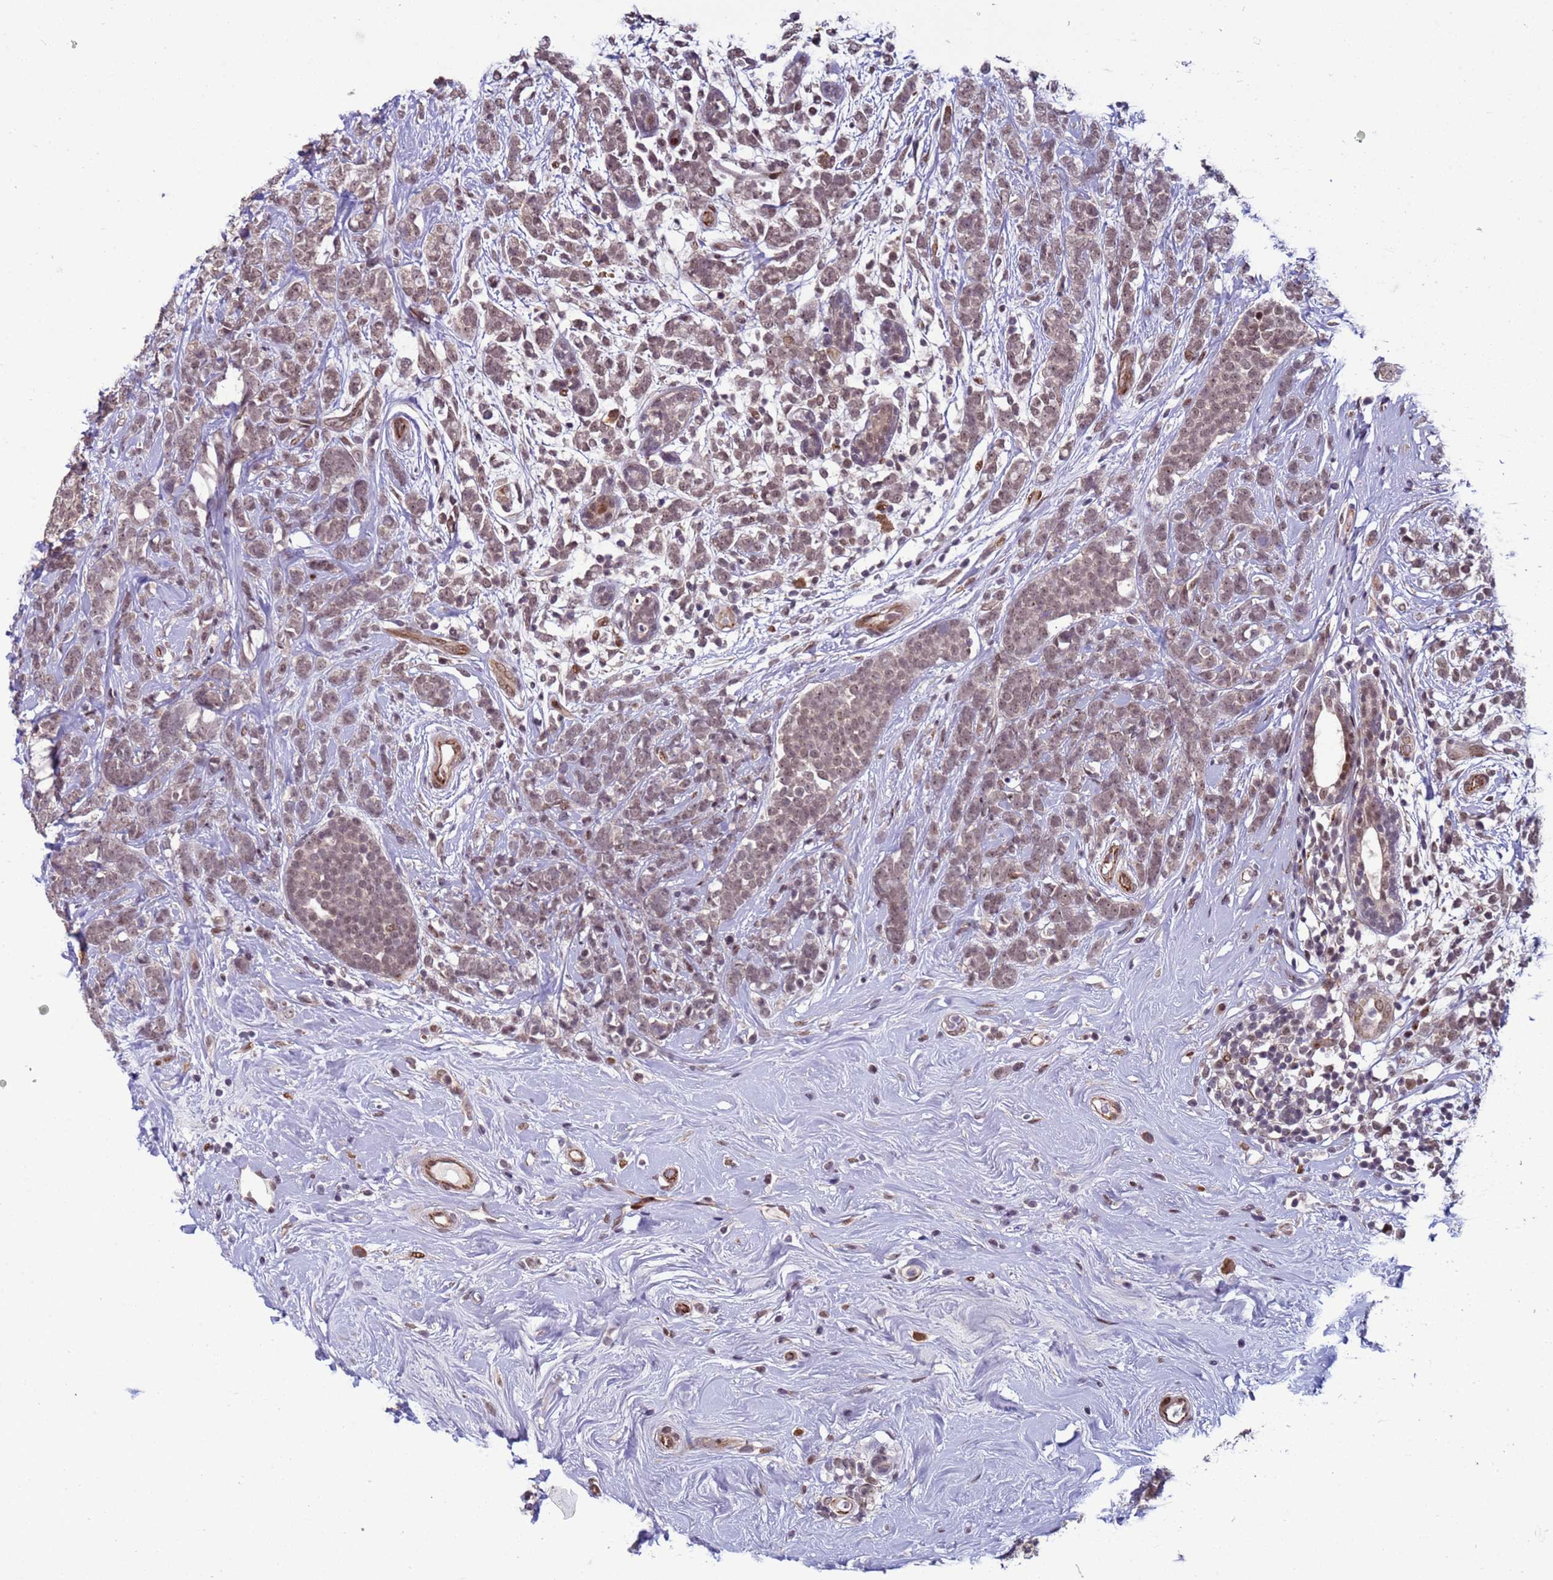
{"staining": {"intensity": "weak", "quantity": ">75%", "location": "nuclear"}, "tissue": "breast cancer", "cell_type": "Tumor cells", "image_type": "cancer", "snomed": [{"axis": "morphology", "description": "Lobular carcinoma"}, {"axis": "topography", "description": "Breast"}], "caption": "Immunohistochemistry (IHC) image of neoplastic tissue: breast lobular carcinoma stained using immunohistochemistry (IHC) shows low levels of weak protein expression localized specifically in the nuclear of tumor cells, appearing as a nuclear brown color.", "gene": "SHC3", "patient": {"sex": "female", "age": 58}}